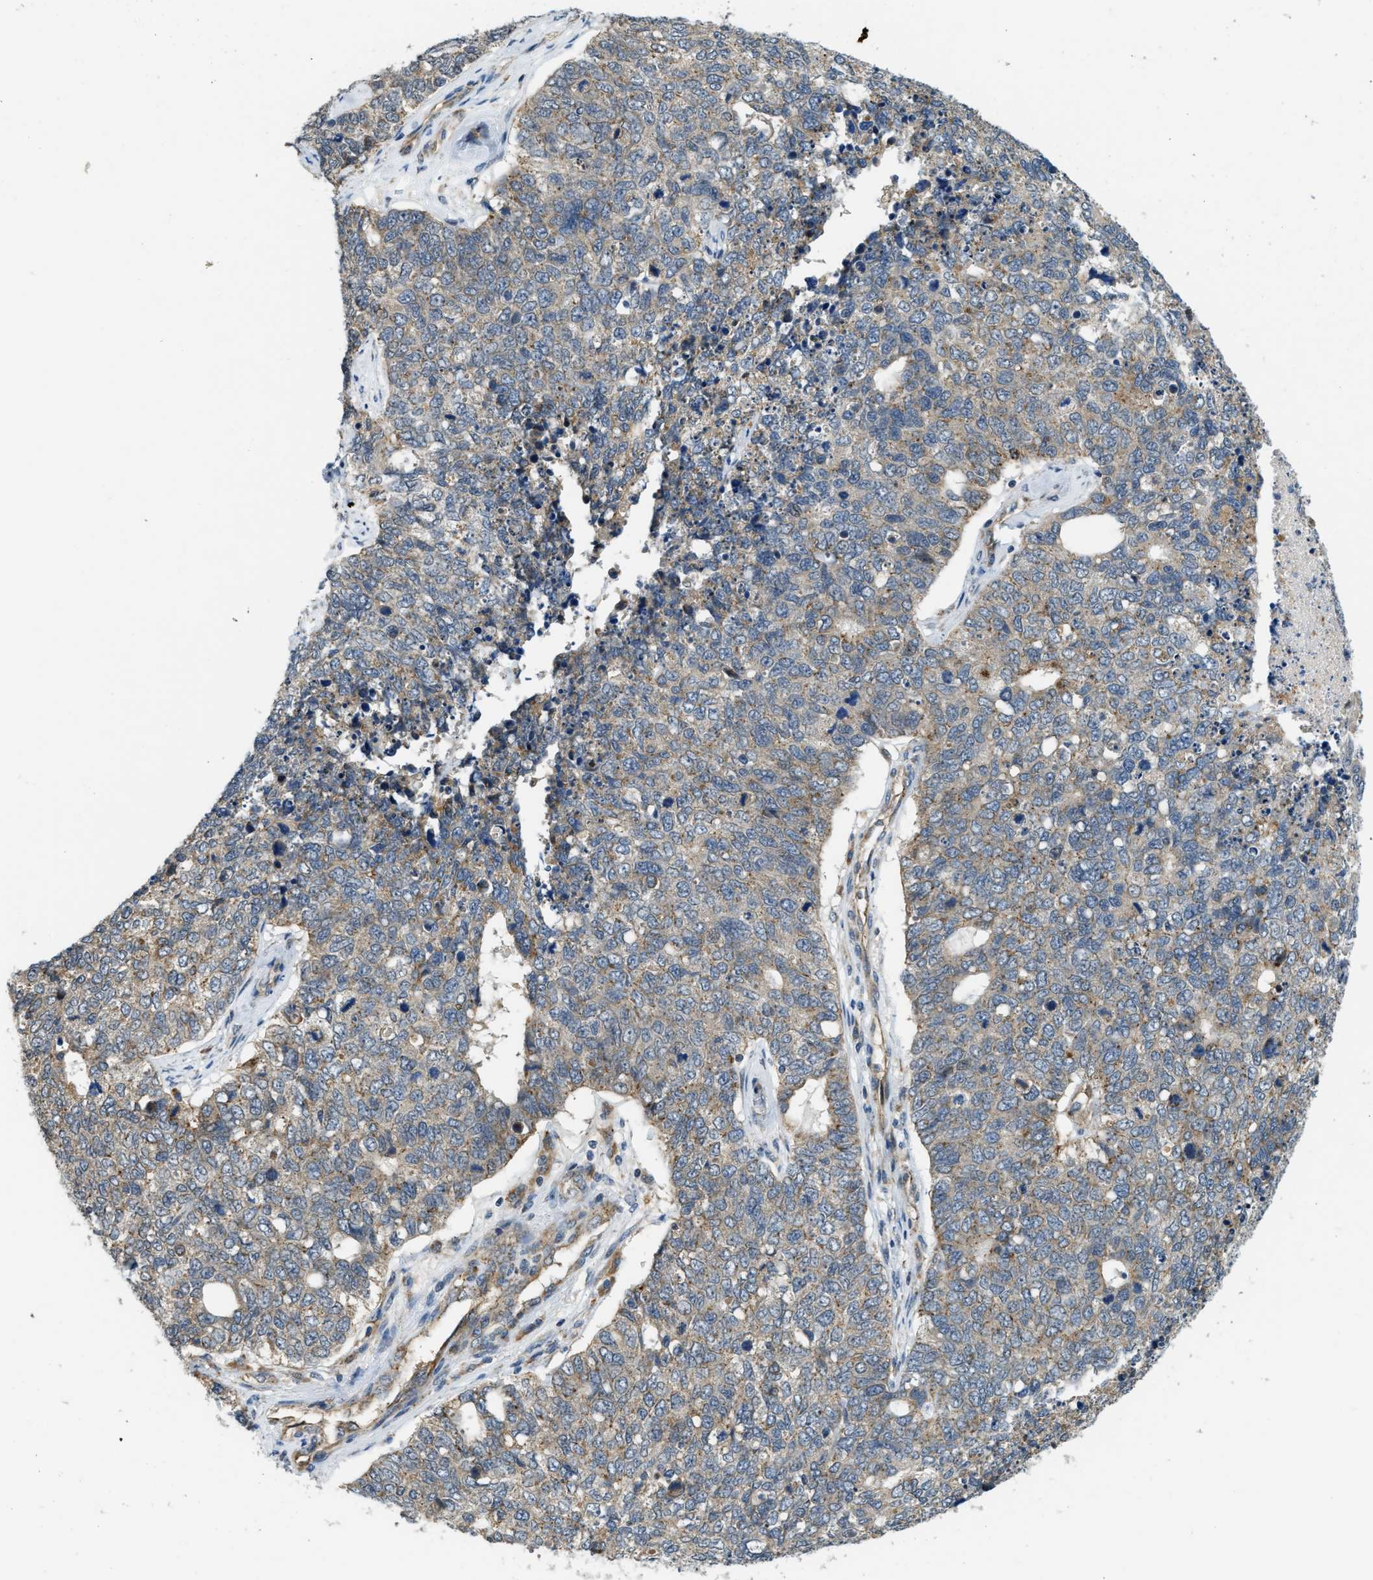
{"staining": {"intensity": "weak", "quantity": ">75%", "location": "cytoplasmic/membranous"}, "tissue": "cervical cancer", "cell_type": "Tumor cells", "image_type": "cancer", "snomed": [{"axis": "morphology", "description": "Squamous cell carcinoma, NOS"}, {"axis": "topography", "description": "Cervix"}], "caption": "This is a photomicrograph of immunohistochemistry (IHC) staining of cervical squamous cell carcinoma, which shows weak expression in the cytoplasmic/membranous of tumor cells.", "gene": "STARD3NL", "patient": {"sex": "female", "age": 63}}